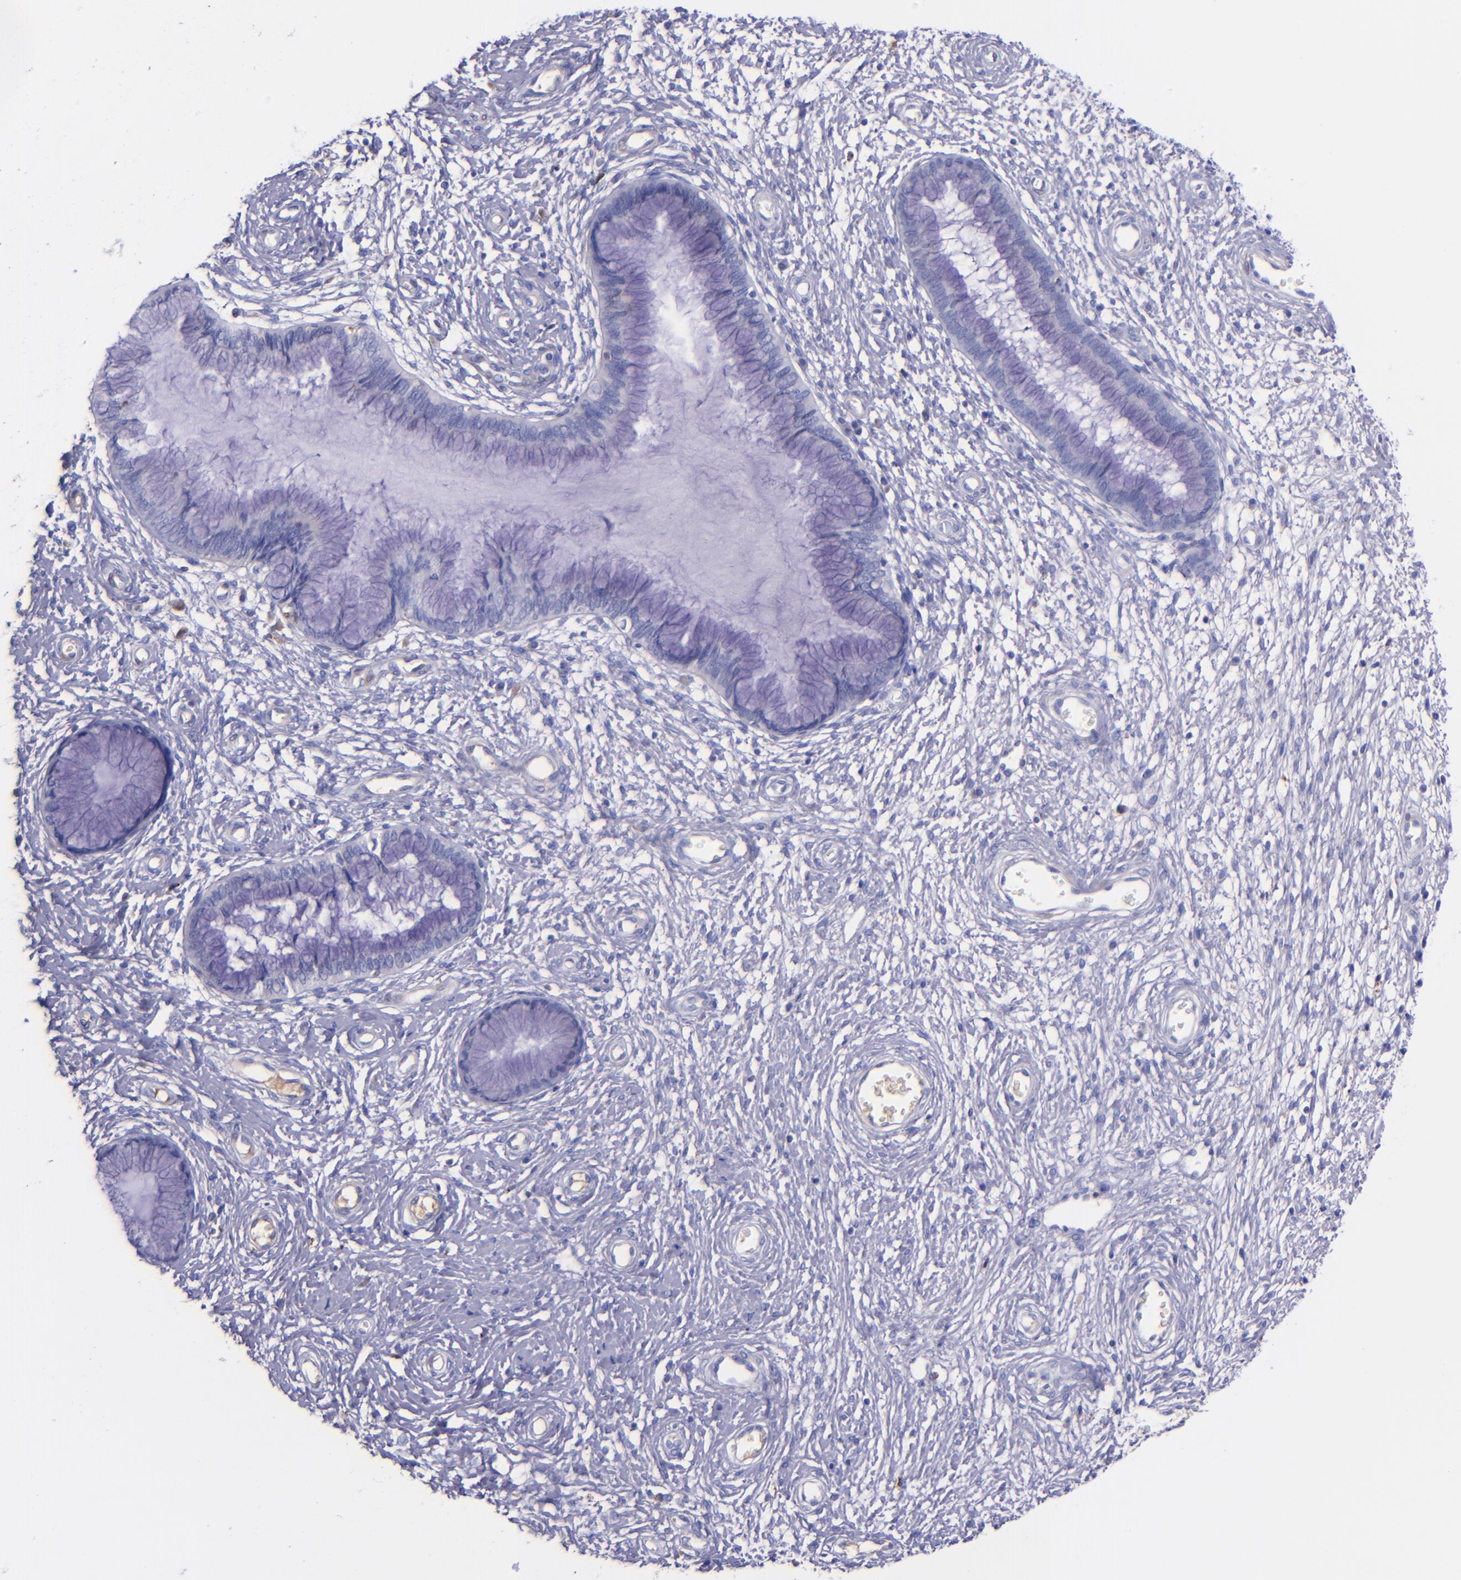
{"staining": {"intensity": "negative", "quantity": "none", "location": "none"}, "tissue": "cervix", "cell_type": "Glandular cells", "image_type": "normal", "snomed": [{"axis": "morphology", "description": "Normal tissue, NOS"}, {"axis": "topography", "description": "Cervix"}], "caption": "Glandular cells are negative for brown protein staining in normal cervix. (DAB immunohistochemistry (IHC) visualized using brightfield microscopy, high magnification).", "gene": "KNG1", "patient": {"sex": "female", "age": 55}}